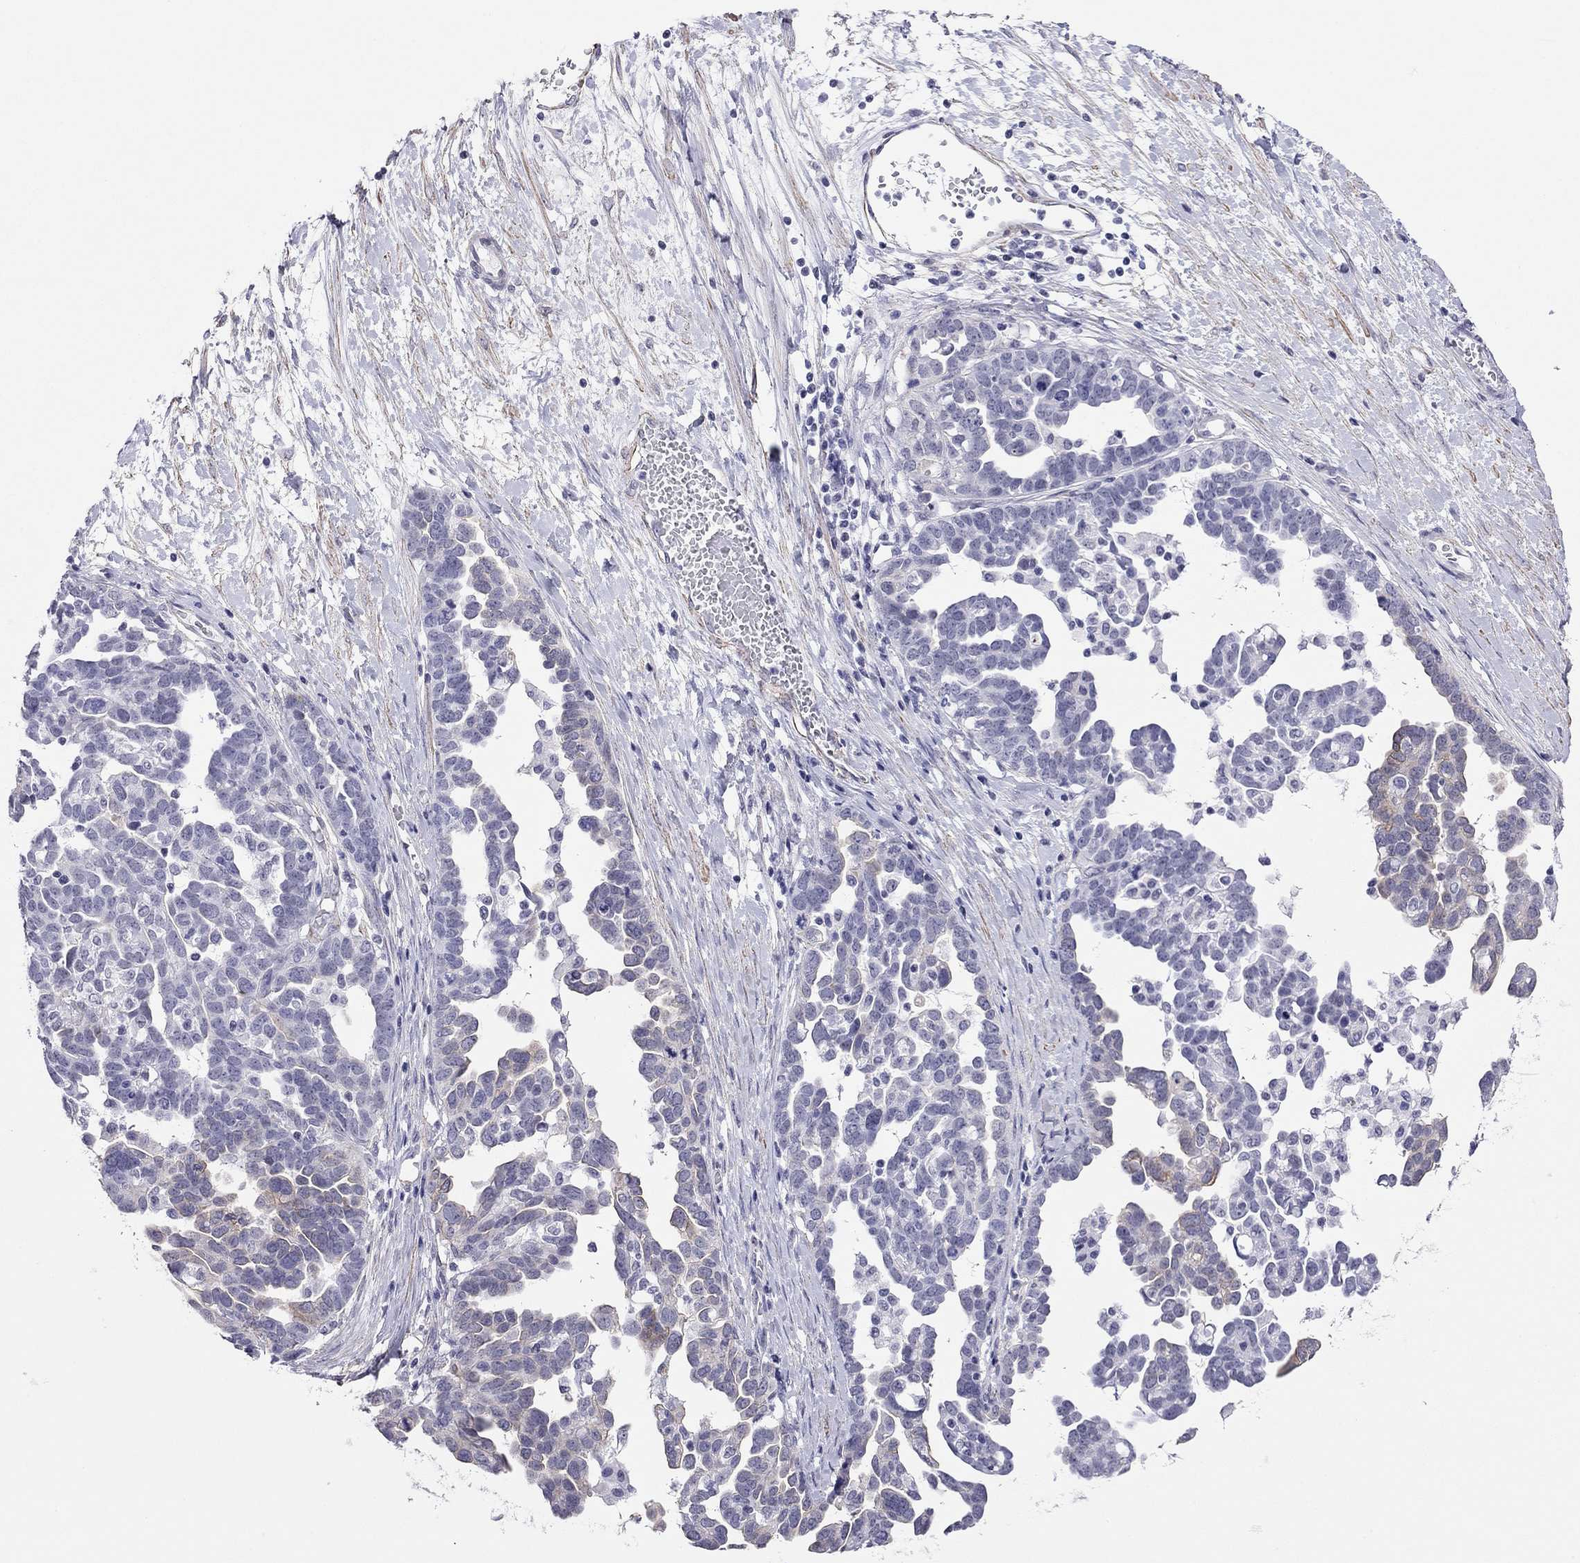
{"staining": {"intensity": "weak", "quantity": "<25%", "location": "cytoplasmic/membranous"}, "tissue": "ovarian cancer", "cell_type": "Tumor cells", "image_type": "cancer", "snomed": [{"axis": "morphology", "description": "Cystadenocarcinoma, serous, NOS"}, {"axis": "topography", "description": "Ovary"}], "caption": "Immunohistochemical staining of human ovarian cancer demonstrates no significant expression in tumor cells.", "gene": "MYMX", "patient": {"sex": "female", "age": 54}}